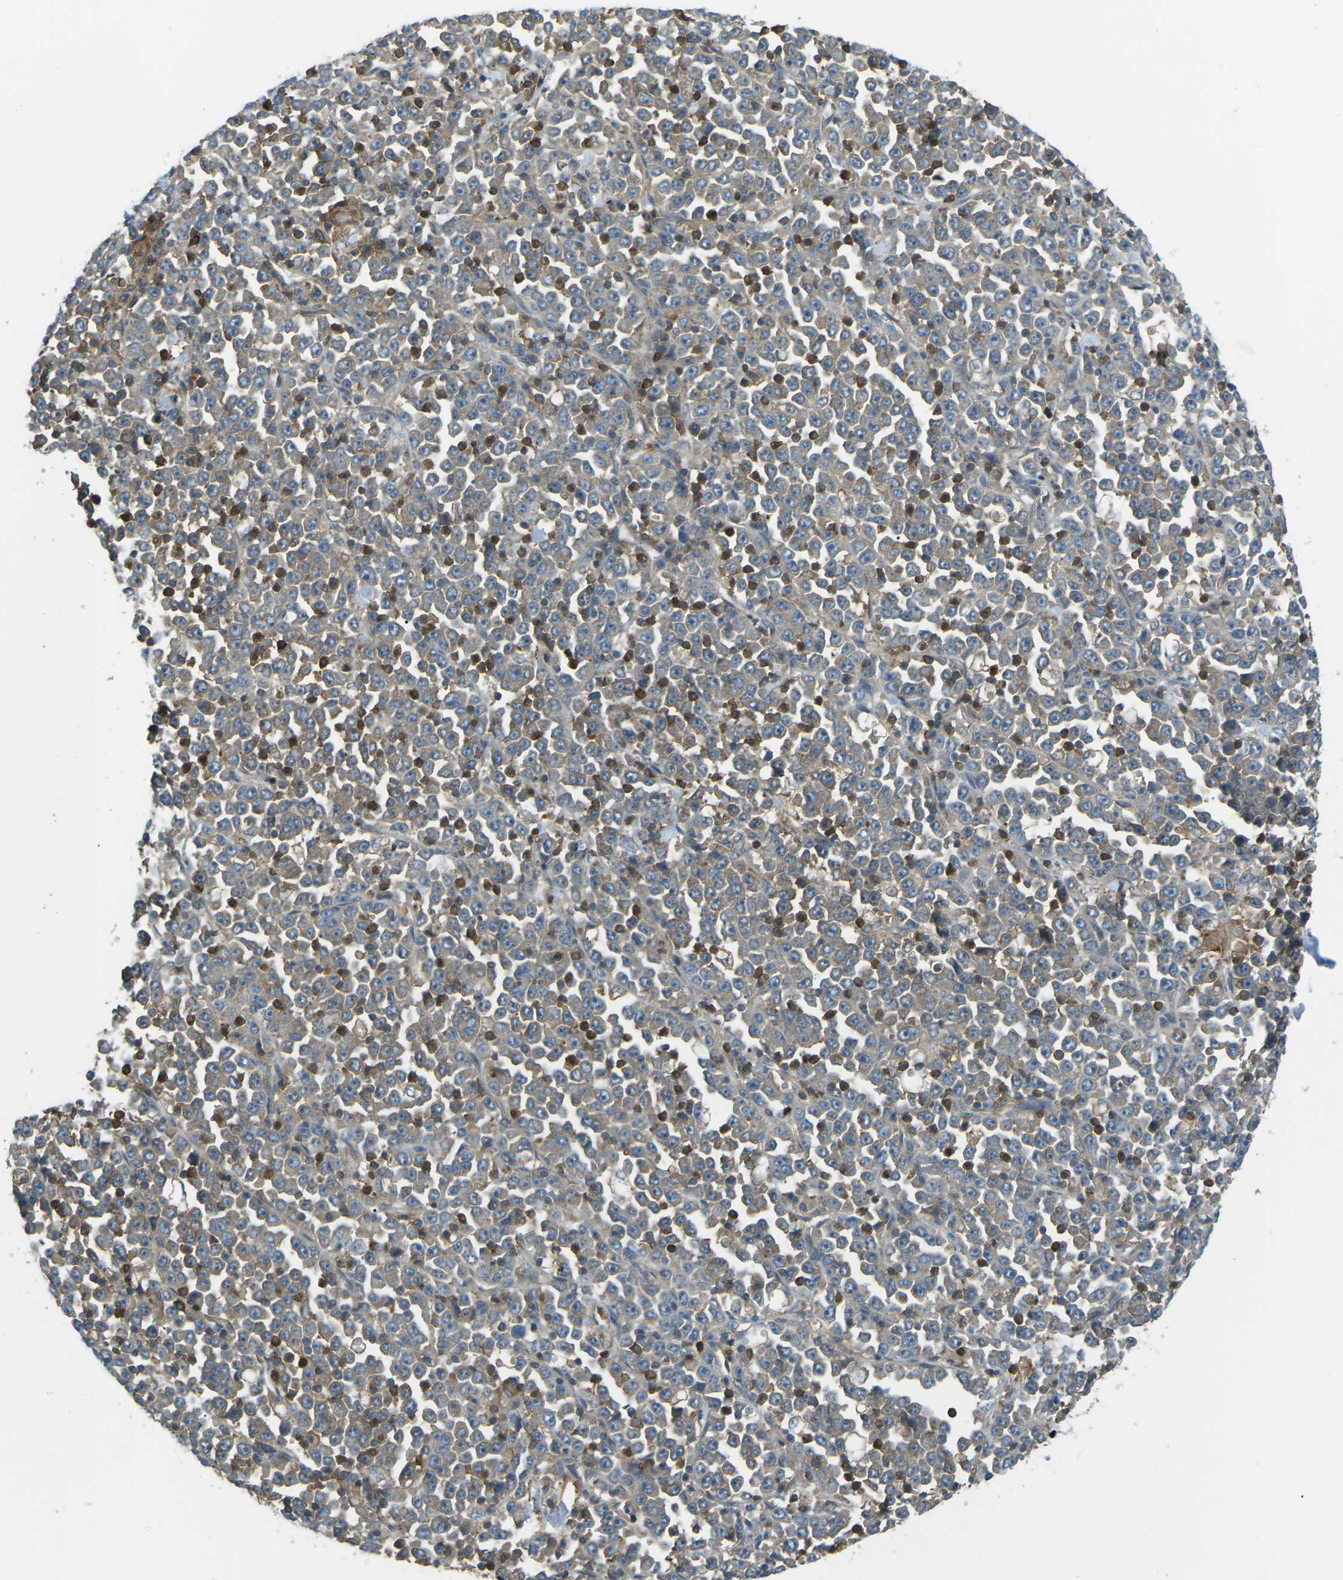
{"staining": {"intensity": "weak", "quantity": ">75%", "location": "cytoplasmic/membranous"}, "tissue": "stomach cancer", "cell_type": "Tumor cells", "image_type": "cancer", "snomed": [{"axis": "morphology", "description": "Normal tissue, NOS"}, {"axis": "morphology", "description": "Adenocarcinoma, NOS"}, {"axis": "topography", "description": "Stomach, upper"}, {"axis": "topography", "description": "Stomach"}], "caption": "Tumor cells demonstrate low levels of weak cytoplasmic/membranous expression in approximately >75% of cells in human stomach cancer.", "gene": "PIEZO2", "patient": {"sex": "male", "age": 59}}